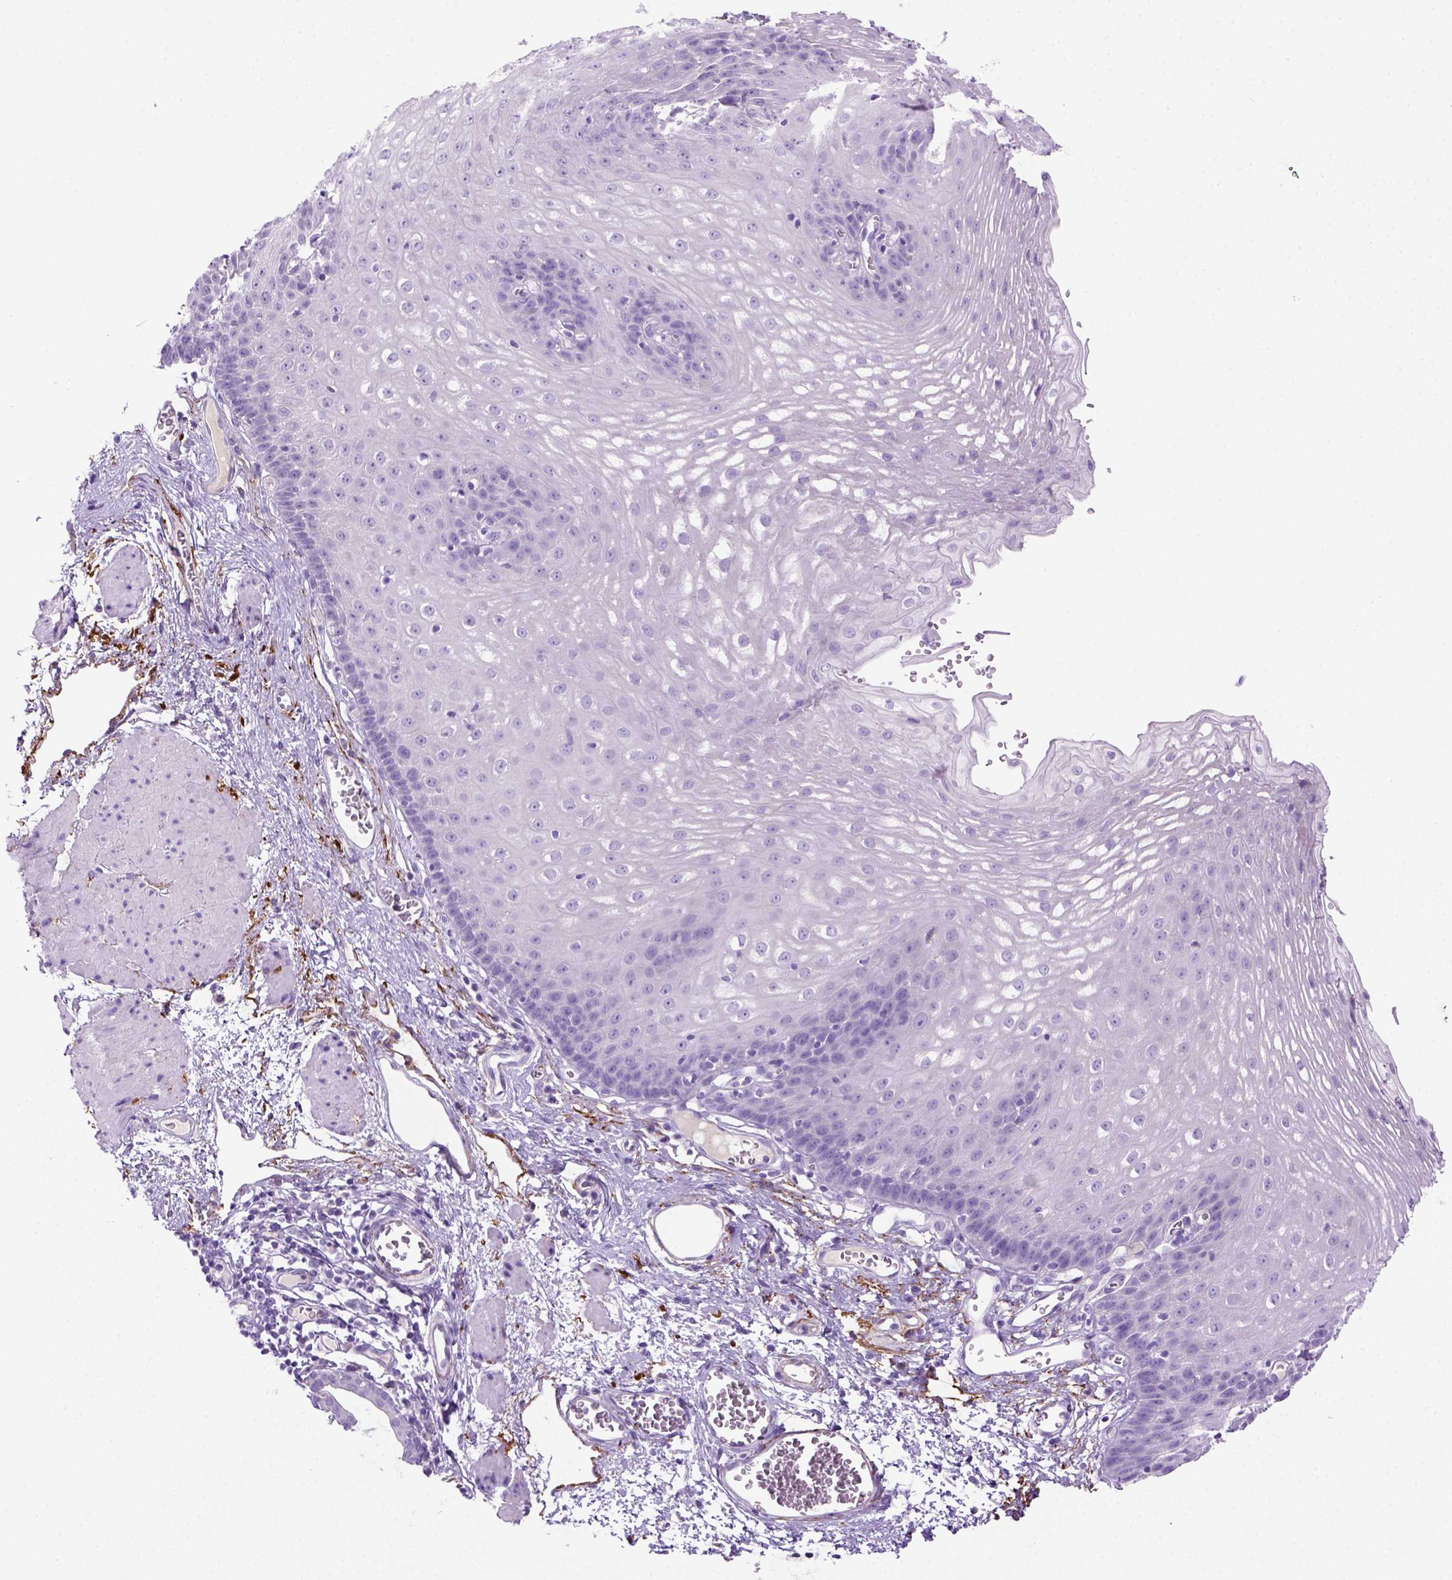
{"staining": {"intensity": "negative", "quantity": "none", "location": "none"}, "tissue": "esophagus", "cell_type": "Squamous epithelial cells", "image_type": "normal", "snomed": [{"axis": "morphology", "description": "Normal tissue, NOS"}, {"axis": "topography", "description": "Esophagus"}], "caption": "This photomicrograph is of normal esophagus stained with IHC to label a protein in brown with the nuclei are counter-stained blue. There is no staining in squamous epithelial cells.", "gene": "SIRPD", "patient": {"sex": "male", "age": 72}}